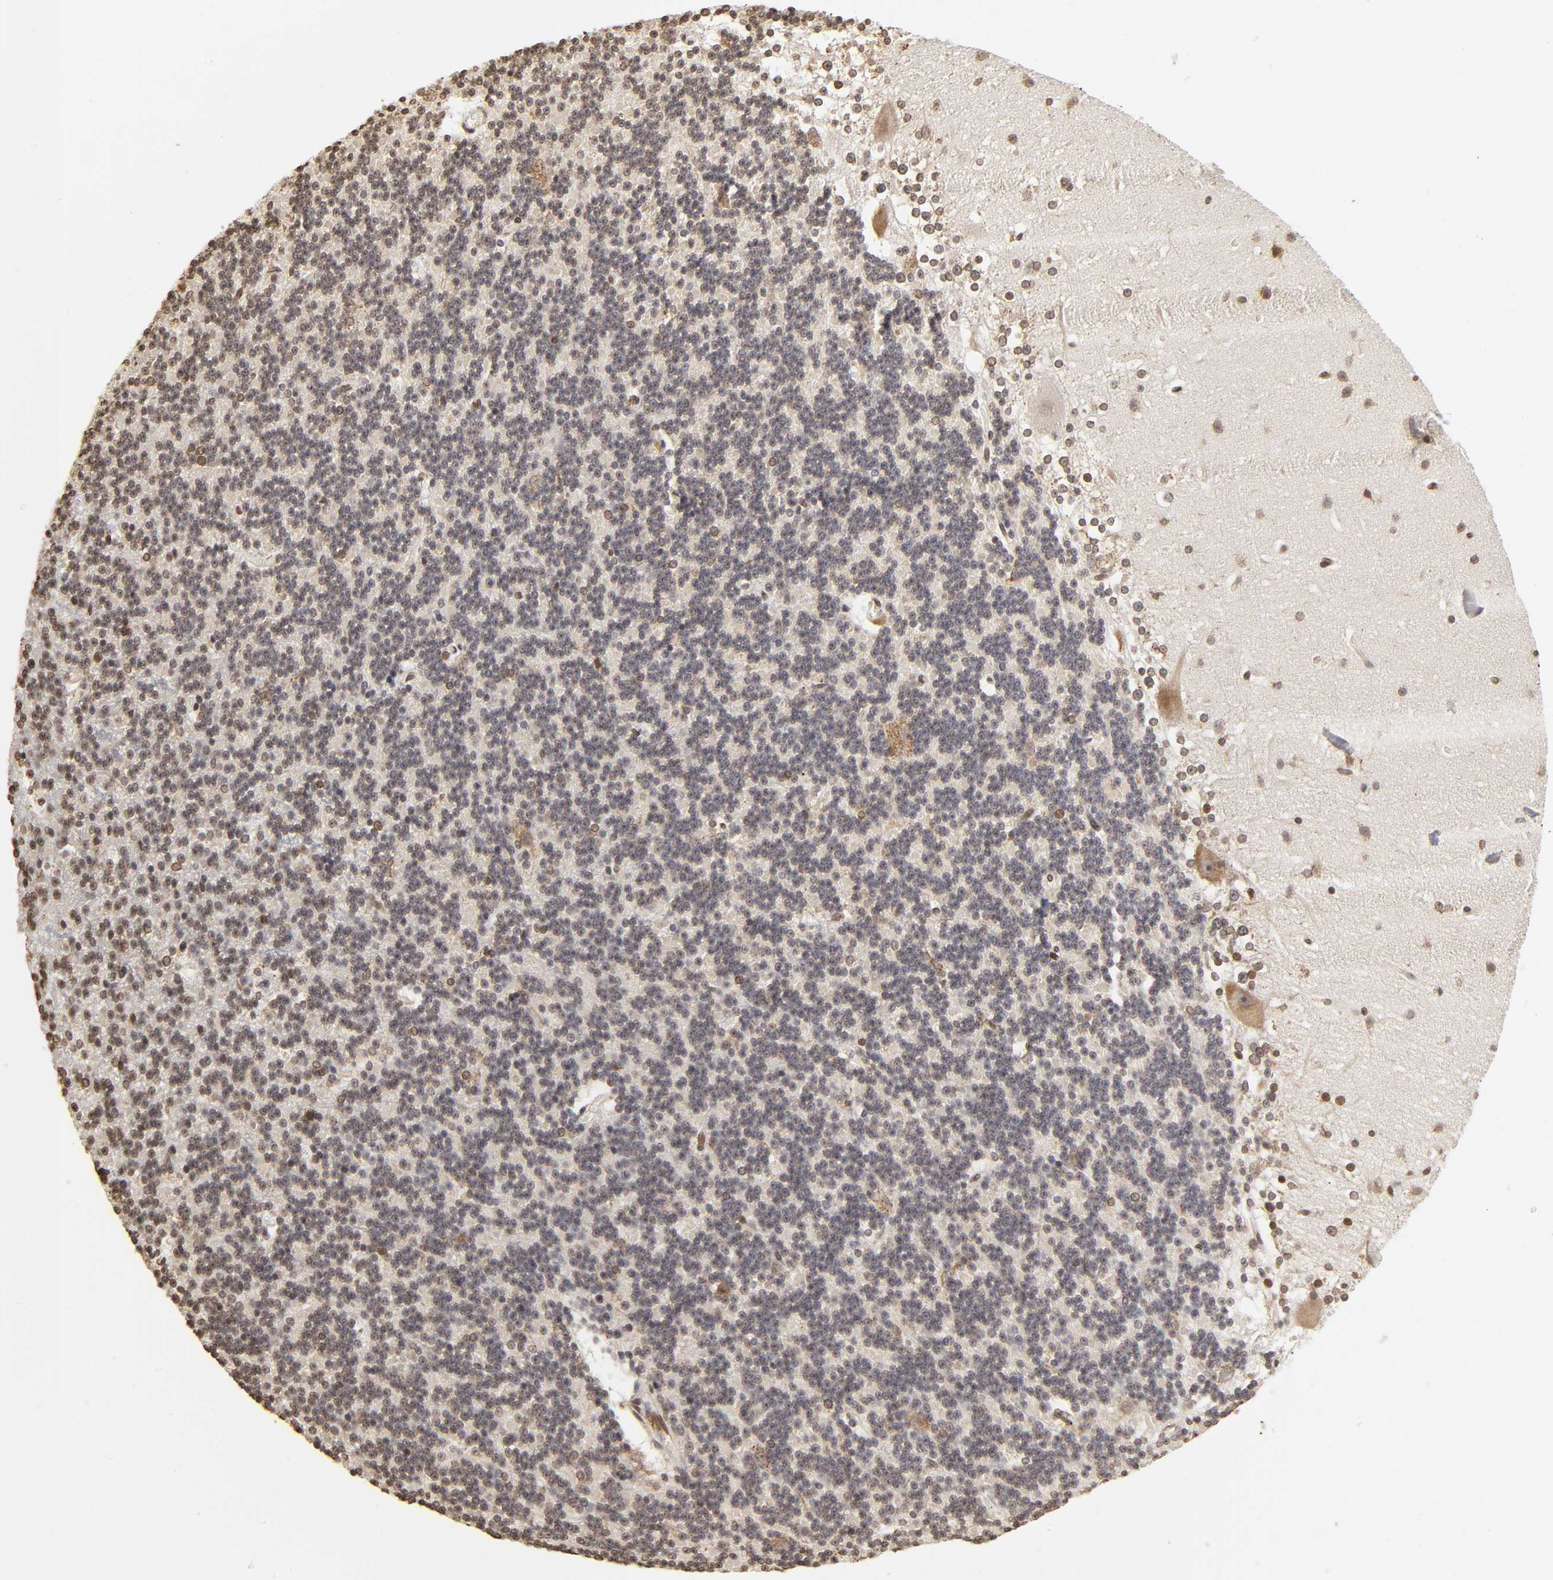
{"staining": {"intensity": "negative", "quantity": "none", "location": "none"}, "tissue": "cerebellum", "cell_type": "Cells in granular layer", "image_type": "normal", "snomed": [{"axis": "morphology", "description": "Normal tissue, NOS"}, {"axis": "topography", "description": "Cerebellum"}], "caption": "Immunohistochemistry (IHC) histopathology image of normal human cerebellum stained for a protein (brown), which displays no positivity in cells in granular layer. (Brightfield microscopy of DAB (3,3'-diaminobenzidine) IHC at high magnification).", "gene": "MLLT6", "patient": {"sex": "female", "age": 19}}